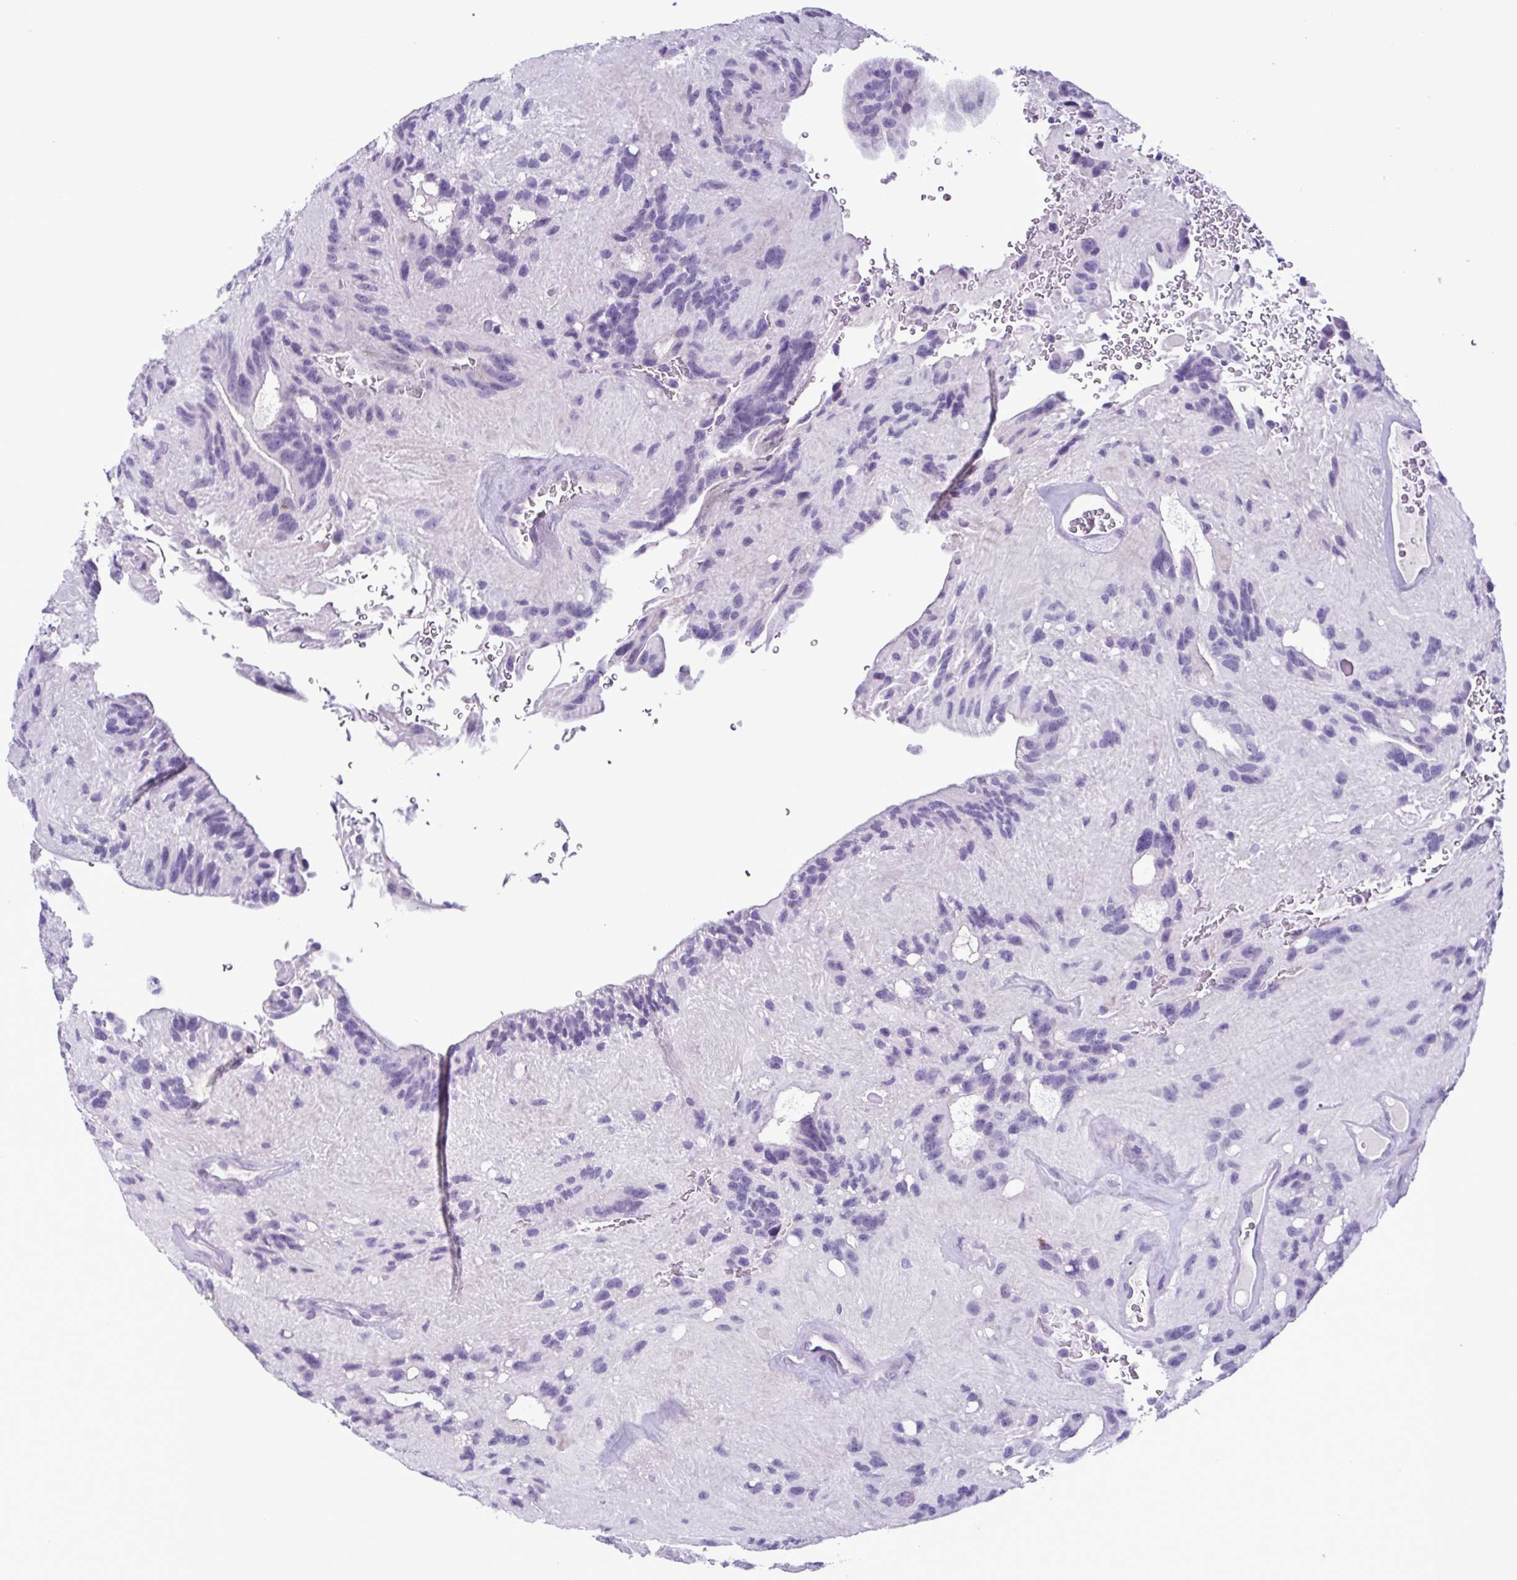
{"staining": {"intensity": "negative", "quantity": "none", "location": "none"}, "tissue": "glioma", "cell_type": "Tumor cells", "image_type": "cancer", "snomed": [{"axis": "morphology", "description": "Glioma, malignant, Low grade"}, {"axis": "topography", "description": "Brain"}], "caption": "Image shows no significant protein positivity in tumor cells of glioma.", "gene": "INAFM1", "patient": {"sex": "male", "age": 31}}